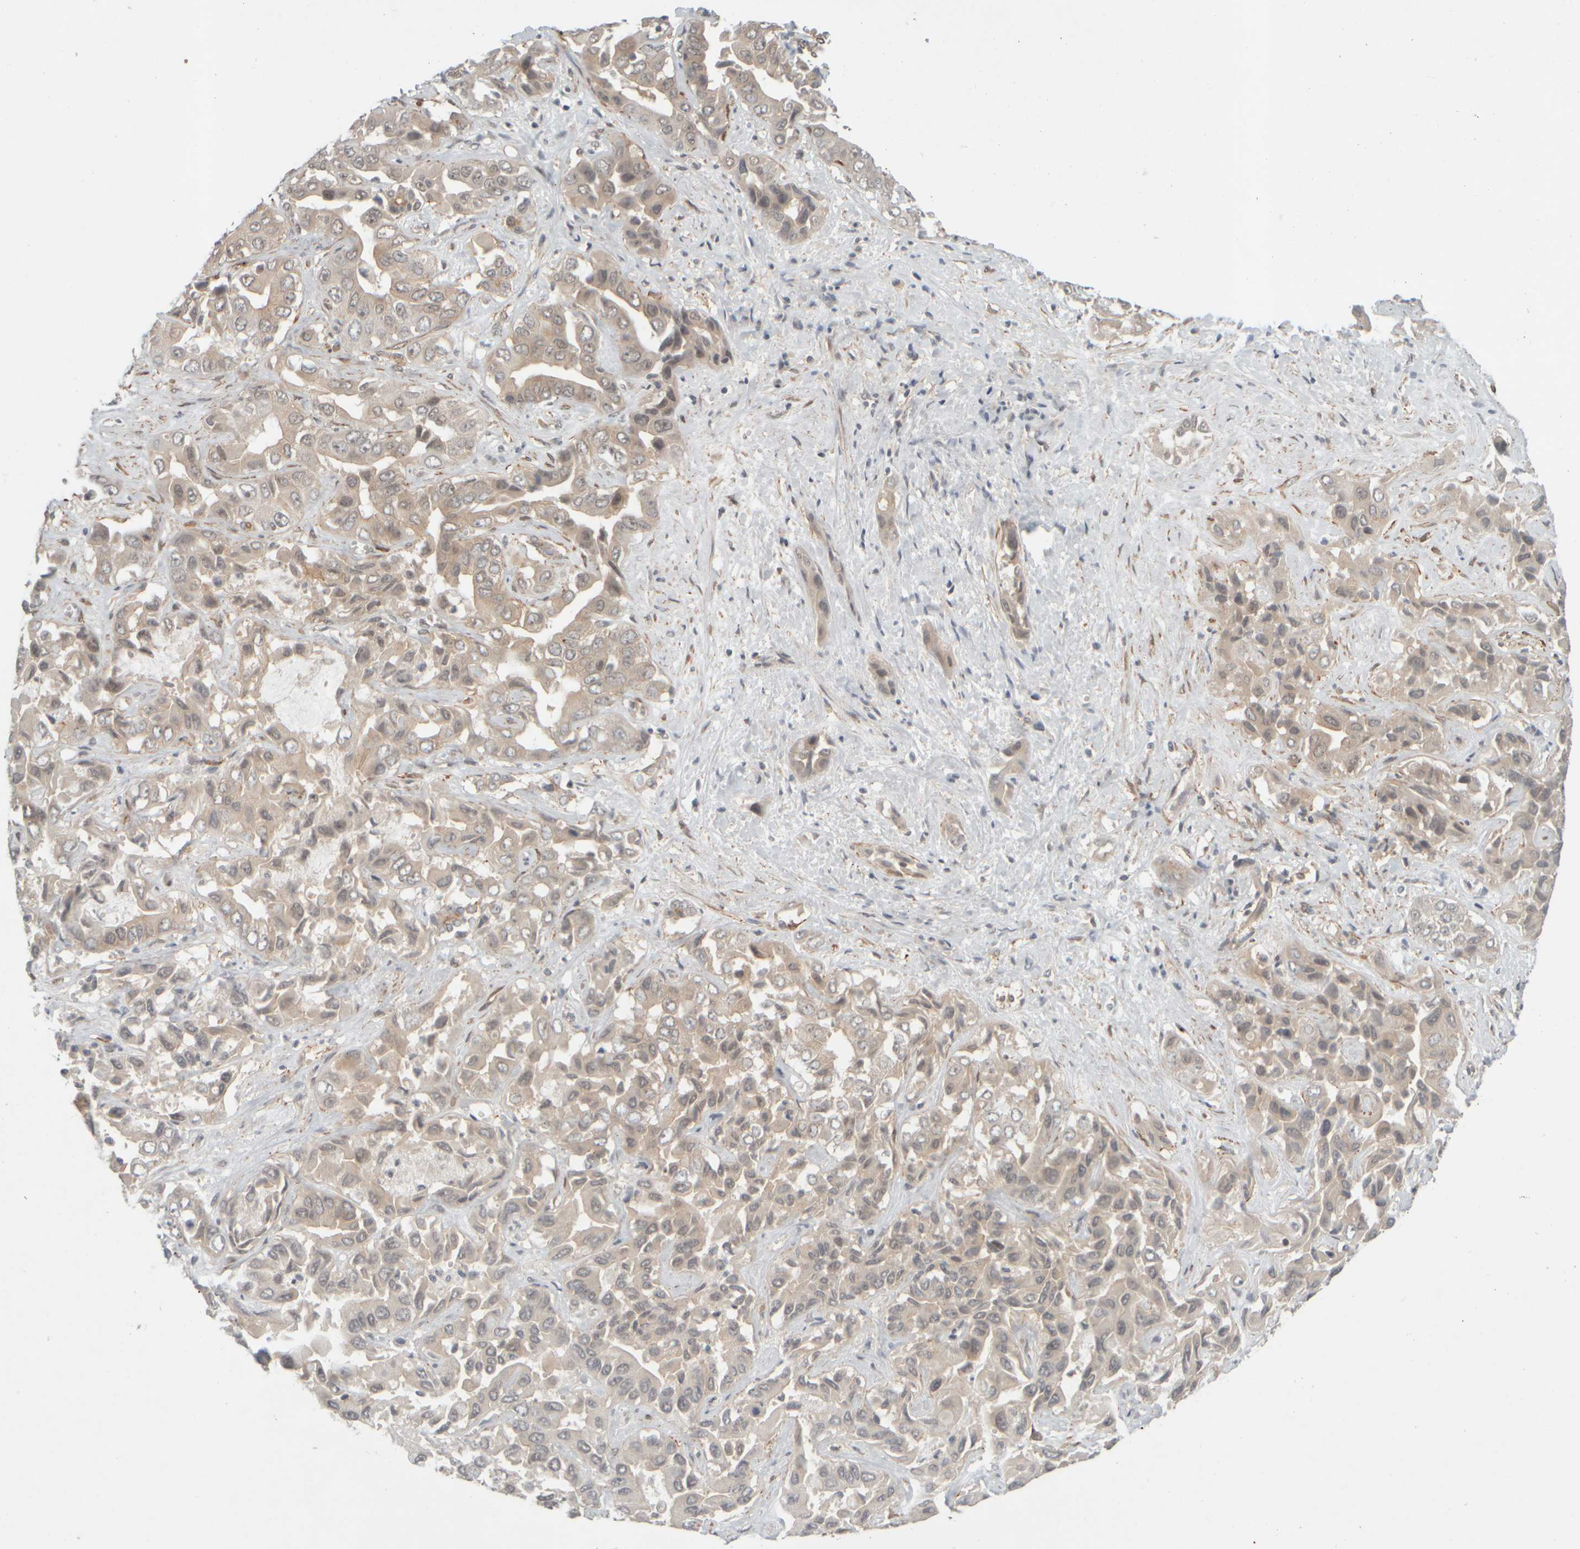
{"staining": {"intensity": "negative", "quantity": "none", "location": "none"}, "tissue": "liver cancer", "cell_type": "Tumor cells", "image_type": "cancer", "snomed": [{"axis": "morphology", "description": "Cholangiocarcinoma"}, {"axis": "topography", "description": "Liver"}], "caption": "High magnification brightfield microscopy of liver cancer (cholangiocarcinoma) stained with DAB (3,3'-diaminobenzidine) (brown) and counterstained with hematoxylin (blue): tumor cells show no significant staining. The staining is performed using DAB (3,3'-diaminobenzidine) brown chromogen with nuclei counter-stained in using hematoxylin.", "gene": "SYNRG", "patient": {"sex": "female", "age": 52}}